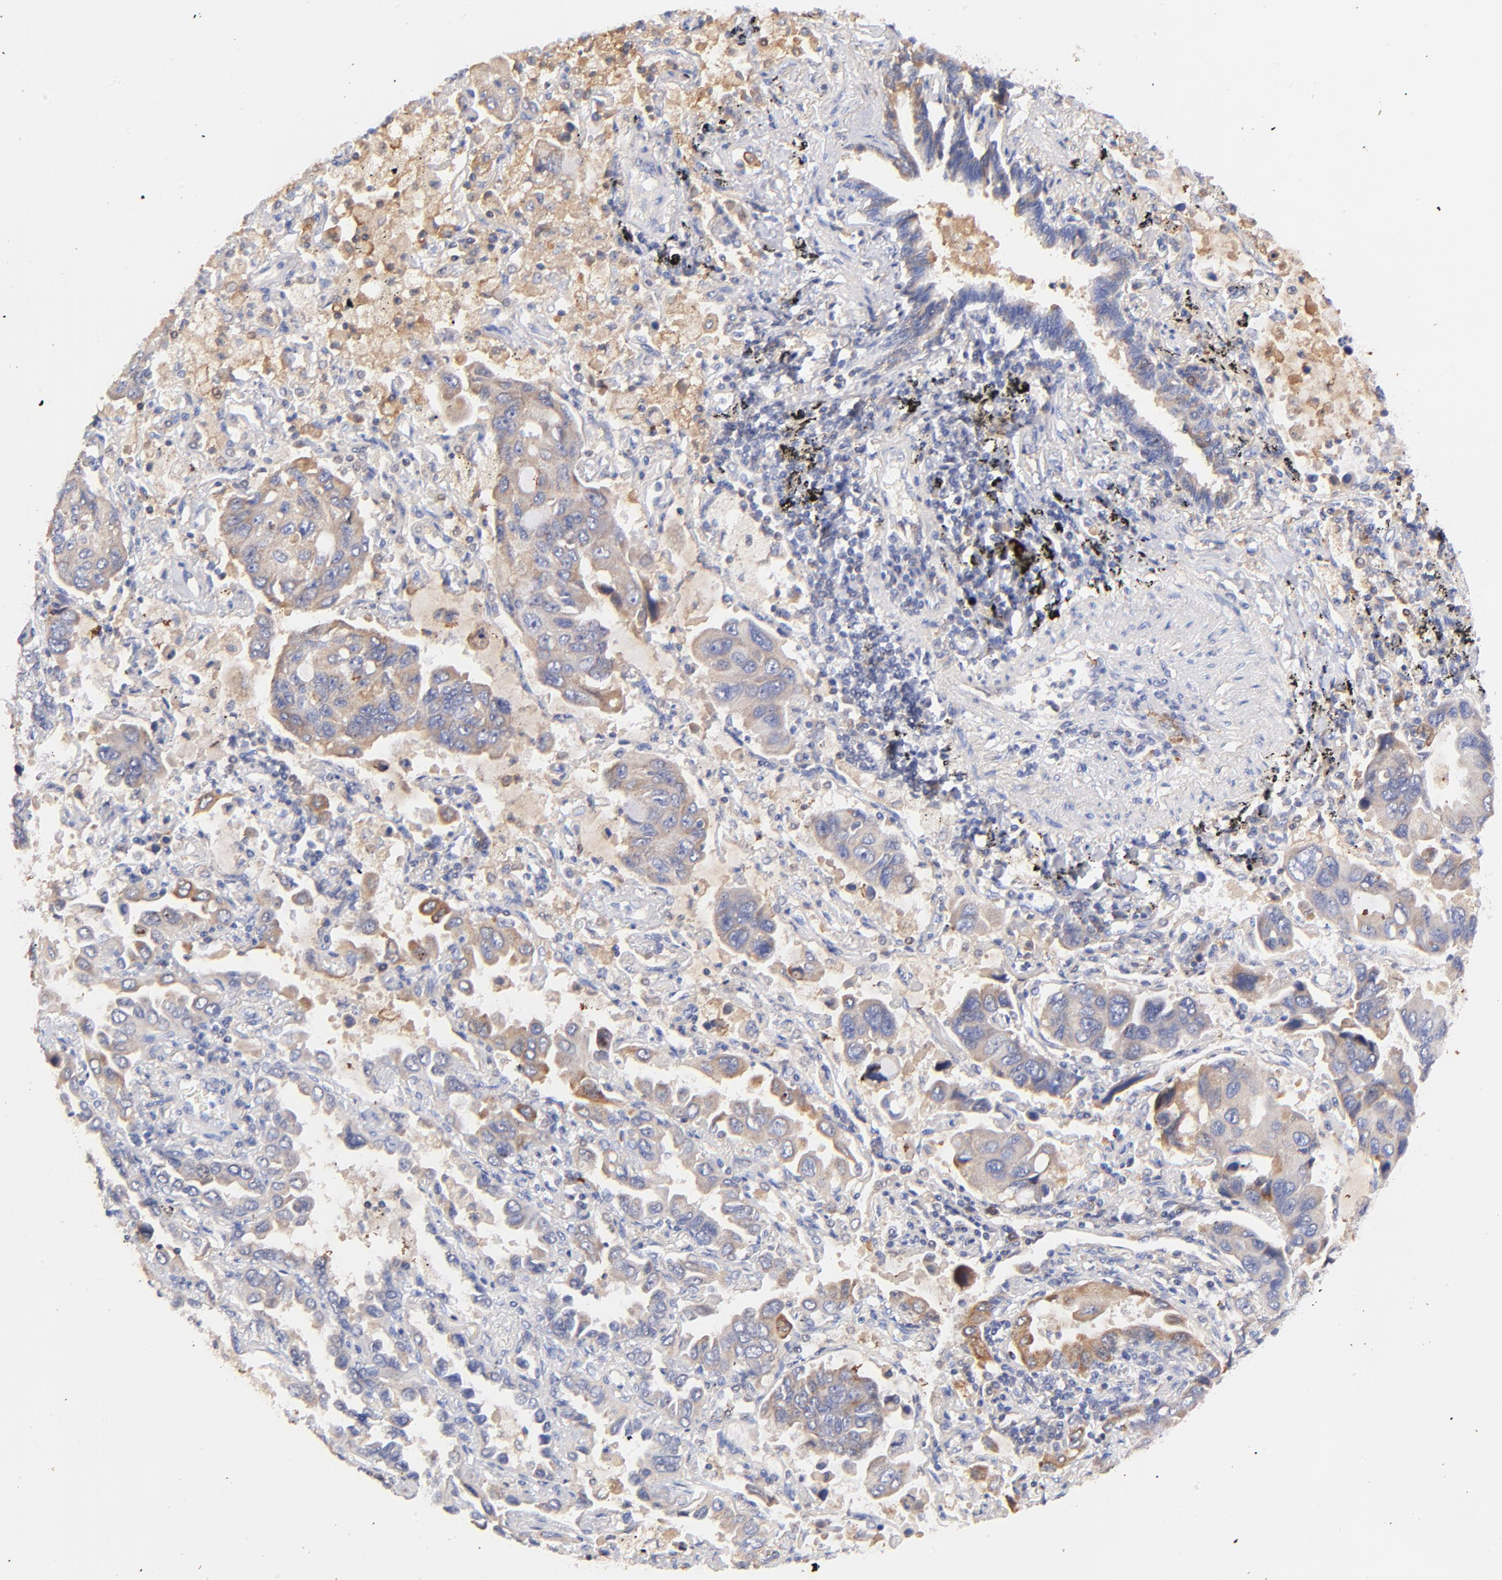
{"staining": {"intensity": "weak", "quantity": "25%-75%", "location": "cytoplasmic/membranous"}, "tissue": "lung cancer", "cell_type": "Tumor cells", "image_type": "cancer", "snomed": [{"axis": "morphology", "description": "Adenocarcinoma, NOS"}, {"axis": "topography", "description": "Lung"}], "caption": "An immunohistochemistry (IHC) micrograph of neoplastic tissue is shown. Protein staining in brown highlights weak cytoplasmic/membranous positivity in lung cancer within tumor cells.", "gene": "IGLV7-43", "patient": {"sex": "male", "age": 64}}